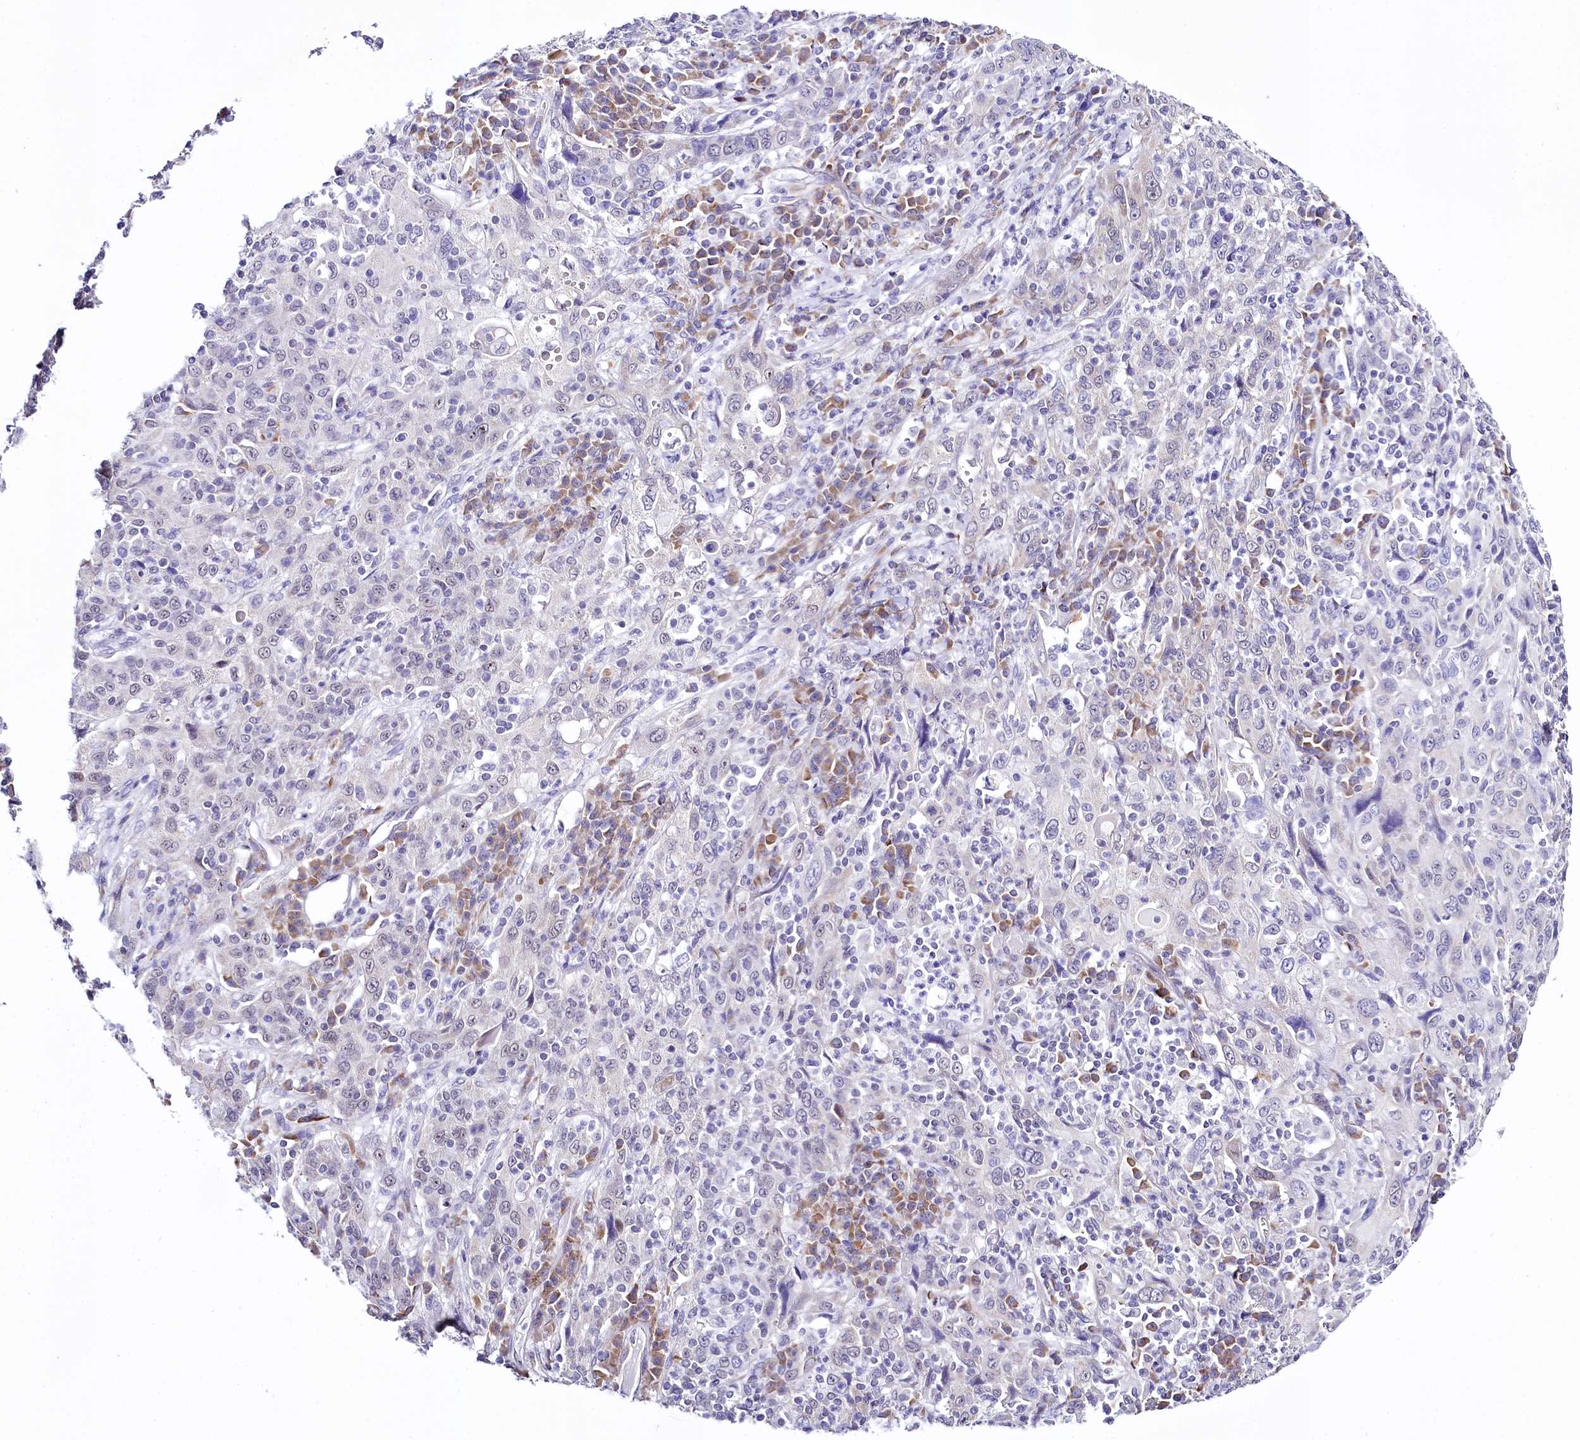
{"staining": {"intensity": "negative", "quantity": "none", "location": "none"}, "tissue": "cervical cancer", "cell_type": "Tumor cells", "image_type": "cancer", "snomed": [{"axis": "morphology", "description": "Squamous cell carcinoma, NOS"}, {"axis": "topography", "description": "Cervix"}], "caption": "Protein analysis of cervical cancer (squamous cell carcinoma) displays no significant staining in tumor cells.", "gene": "SPATS2", "patient": {"sex": "female", "age": 46}}